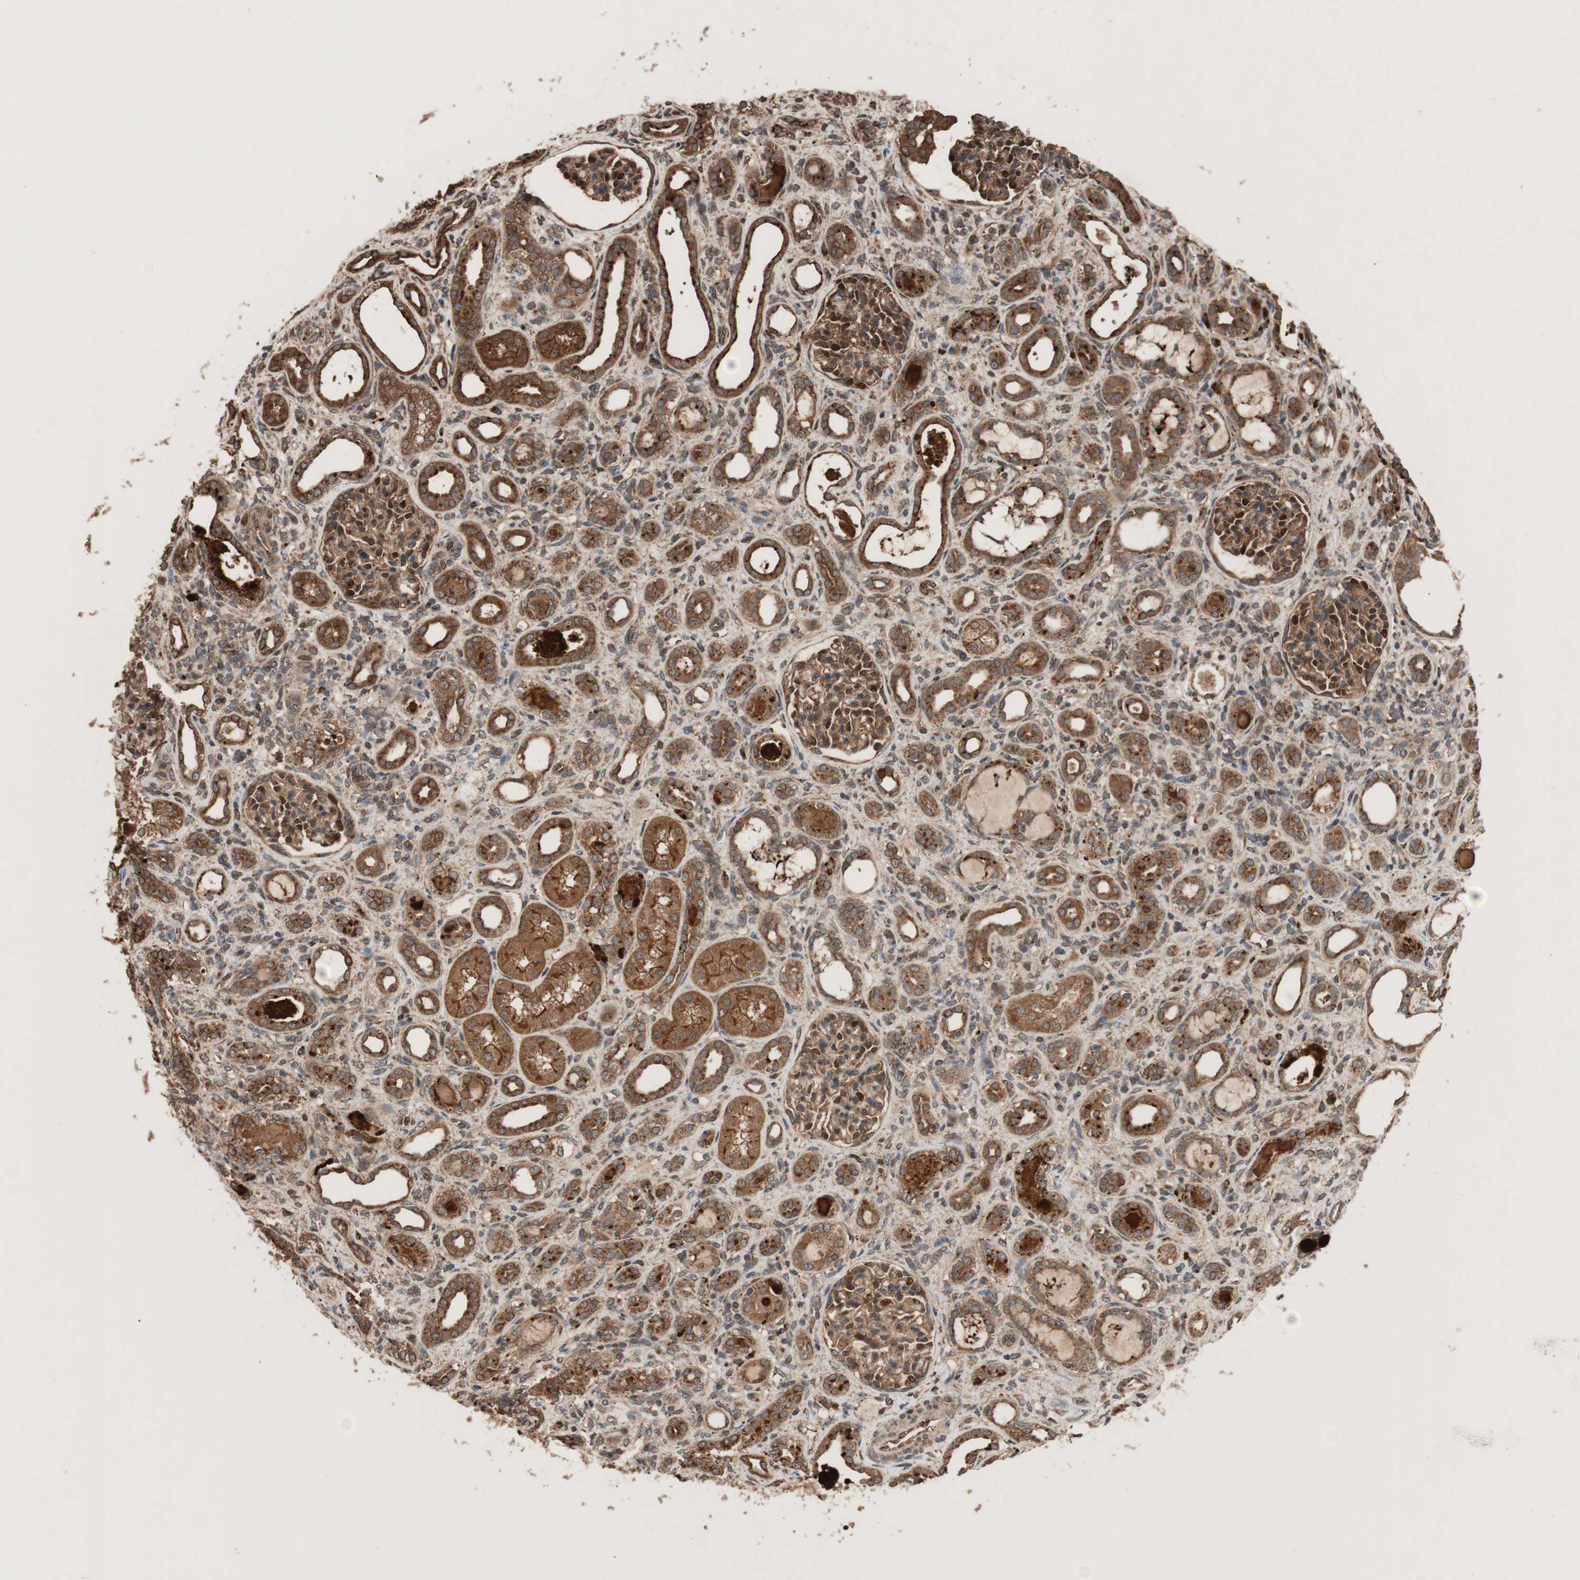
{"staining": {"intensity": "strong", "quantity": ">75%", "location": "cytoplasmic/membranous,nuclear"}, "tissue": "kidney", "cell_type": "Cells in glomeruli", "image_type": "normal", "snomed": [{"axis": "morphology", "description": "Normal tissue, NOS"}, {"axis": "topography", "description": "Kidney"}], "caption": "Kidney stained for a protein (brown) exhibits strong cytoplasmic/membranous,nuclear positive expression in approximately >75% of cells in glomeruli.", "gene": "RAB1A", "patient": {"sex": "male", "age": 7}}